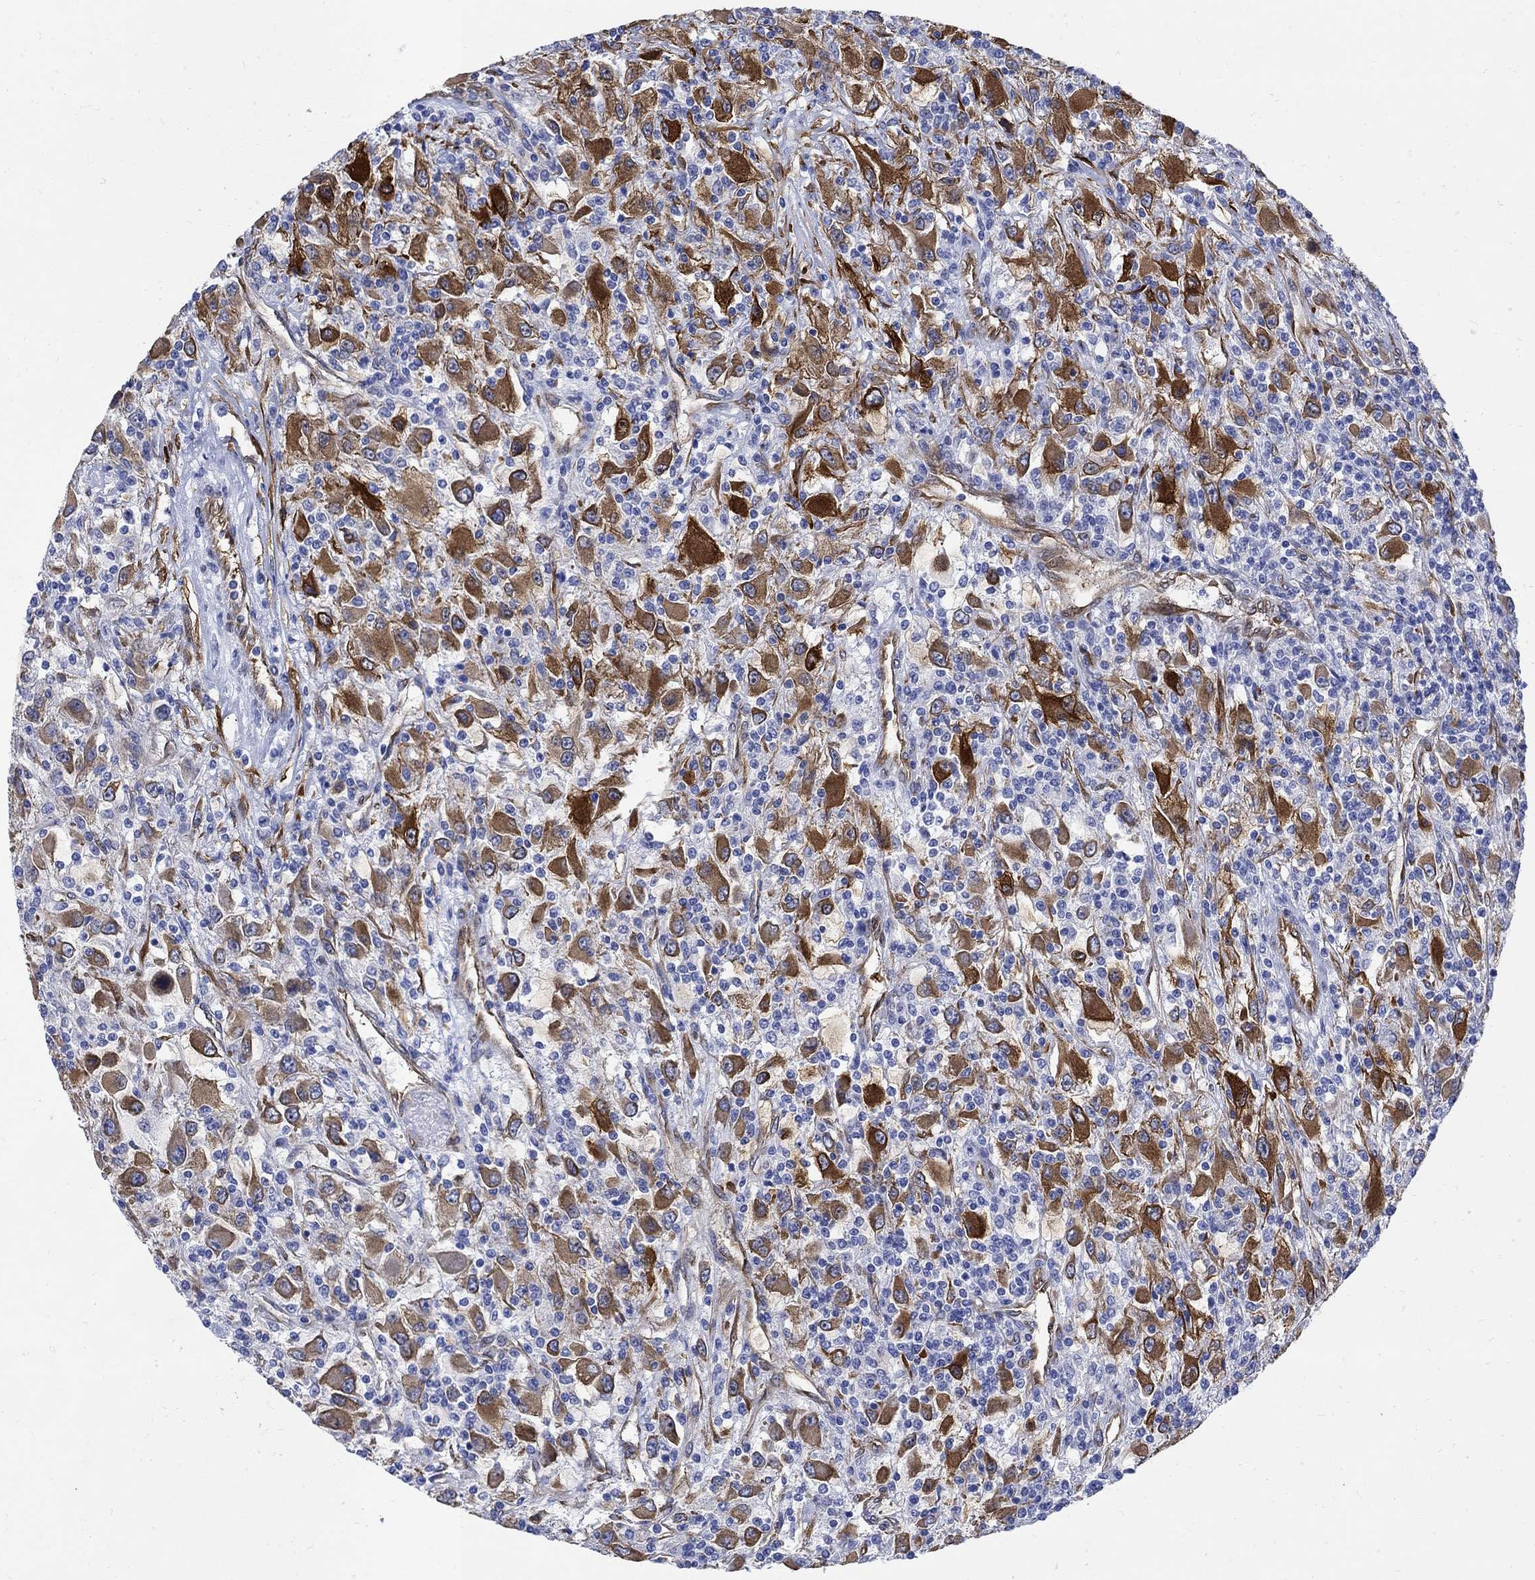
{"staining": {"intensity": "strong", "quantity": "25%-75%", "location": "cytoplasmic/membranous"}, "tissue": "renal cancer", "cell_type": "Tumor cells", "image_type": "cancer", "snomed": [{"axis": "morphology", "description": "Adenocarcinoma, NOS"}, {"axis": "topography", "description": "Kidney"}], "caption": "Protein staining by immunohistochemistry displays strong cytoplasmic/membranous expression in approximately 25%-75% of tumor cells in renal cancer (adenocarcinoma).", "gene": "TGM2", "patient": {"sex": "female", "age": 67}}